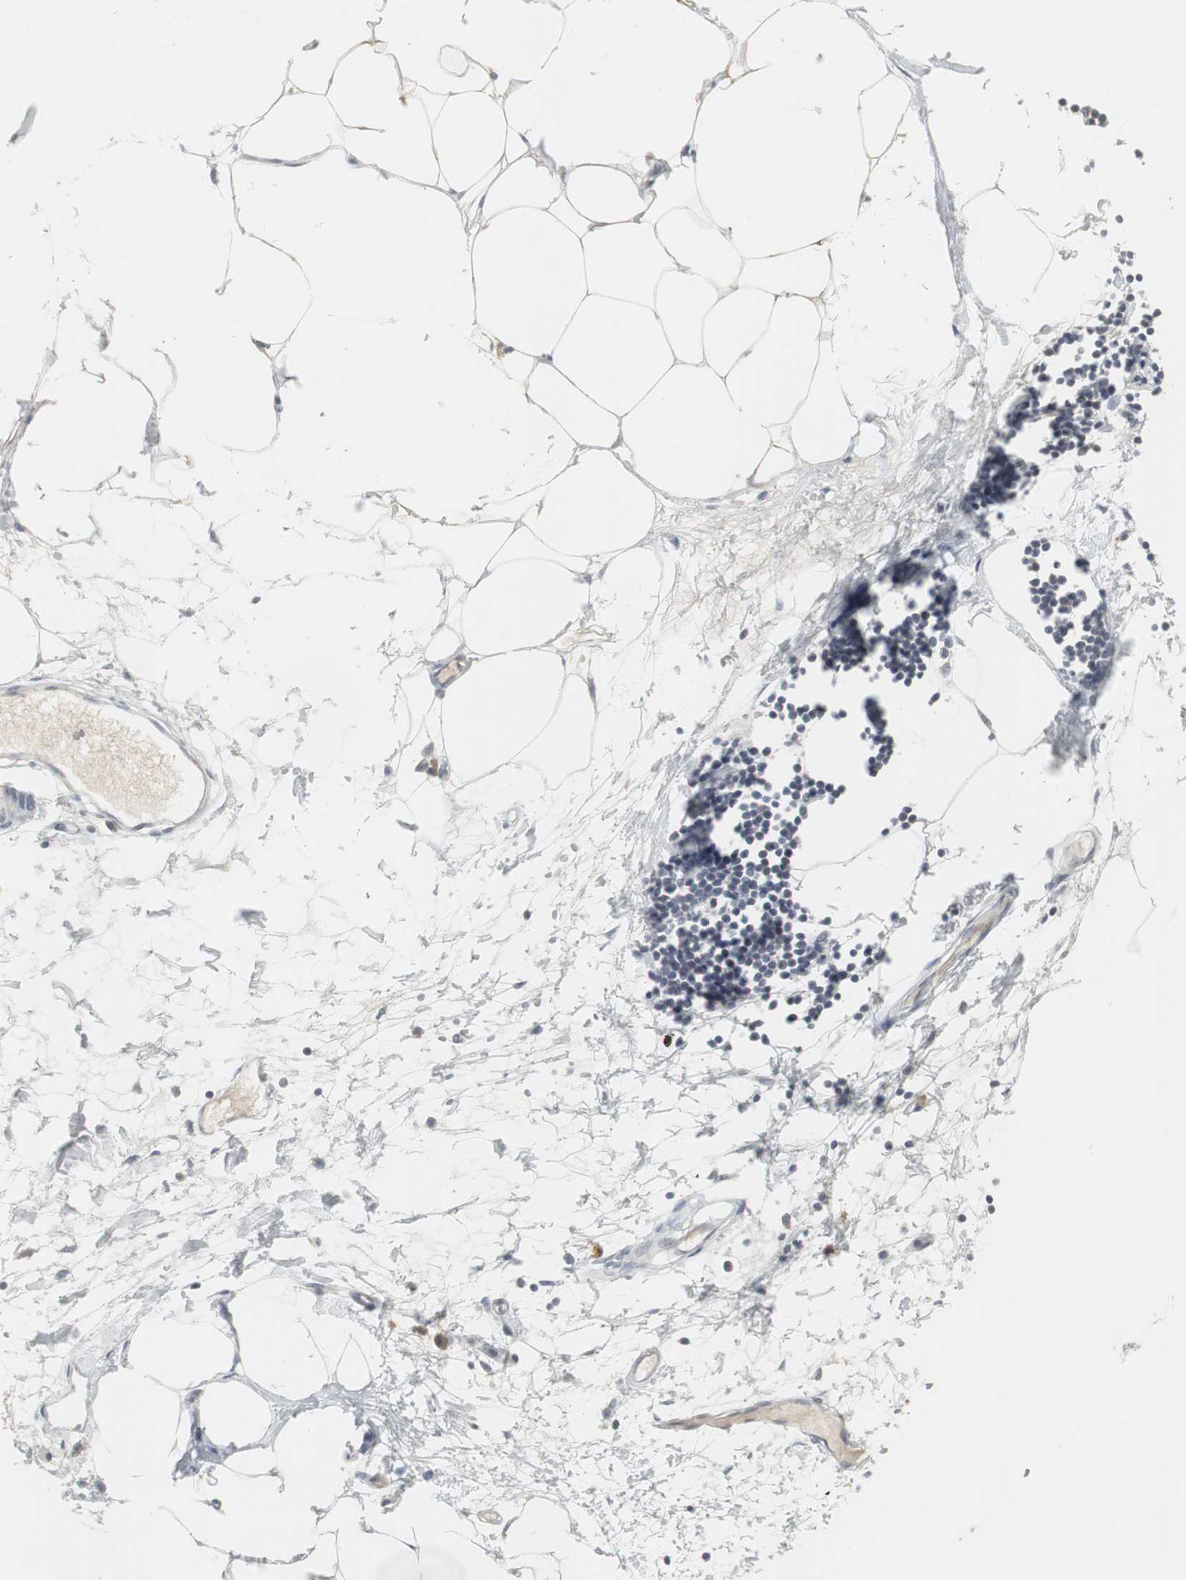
{"staining": {"intensity": "negative", "quantity": "none", "location": "none"}, "tissue": "adipose tissue", "cell_type": "Adipocytes", "image_type": "normal", "snomed": [{"axis": "morphology", "description": "Normal tissue, NOS"}, {"axis": "morphology", "description": "Adenocarcinoma, NOS"}, {"axis": "topography", "description": "Colon"}, {"axis": "topography", "description": "Peripheral nerve tissue"}], "caption": "Human adipose tissue stained for a protein using immunohistochemistry (IHC) exhibits no staining in adipocytes.", "gene": "PI15", "patient": {"sex": "male", "age": 14}}